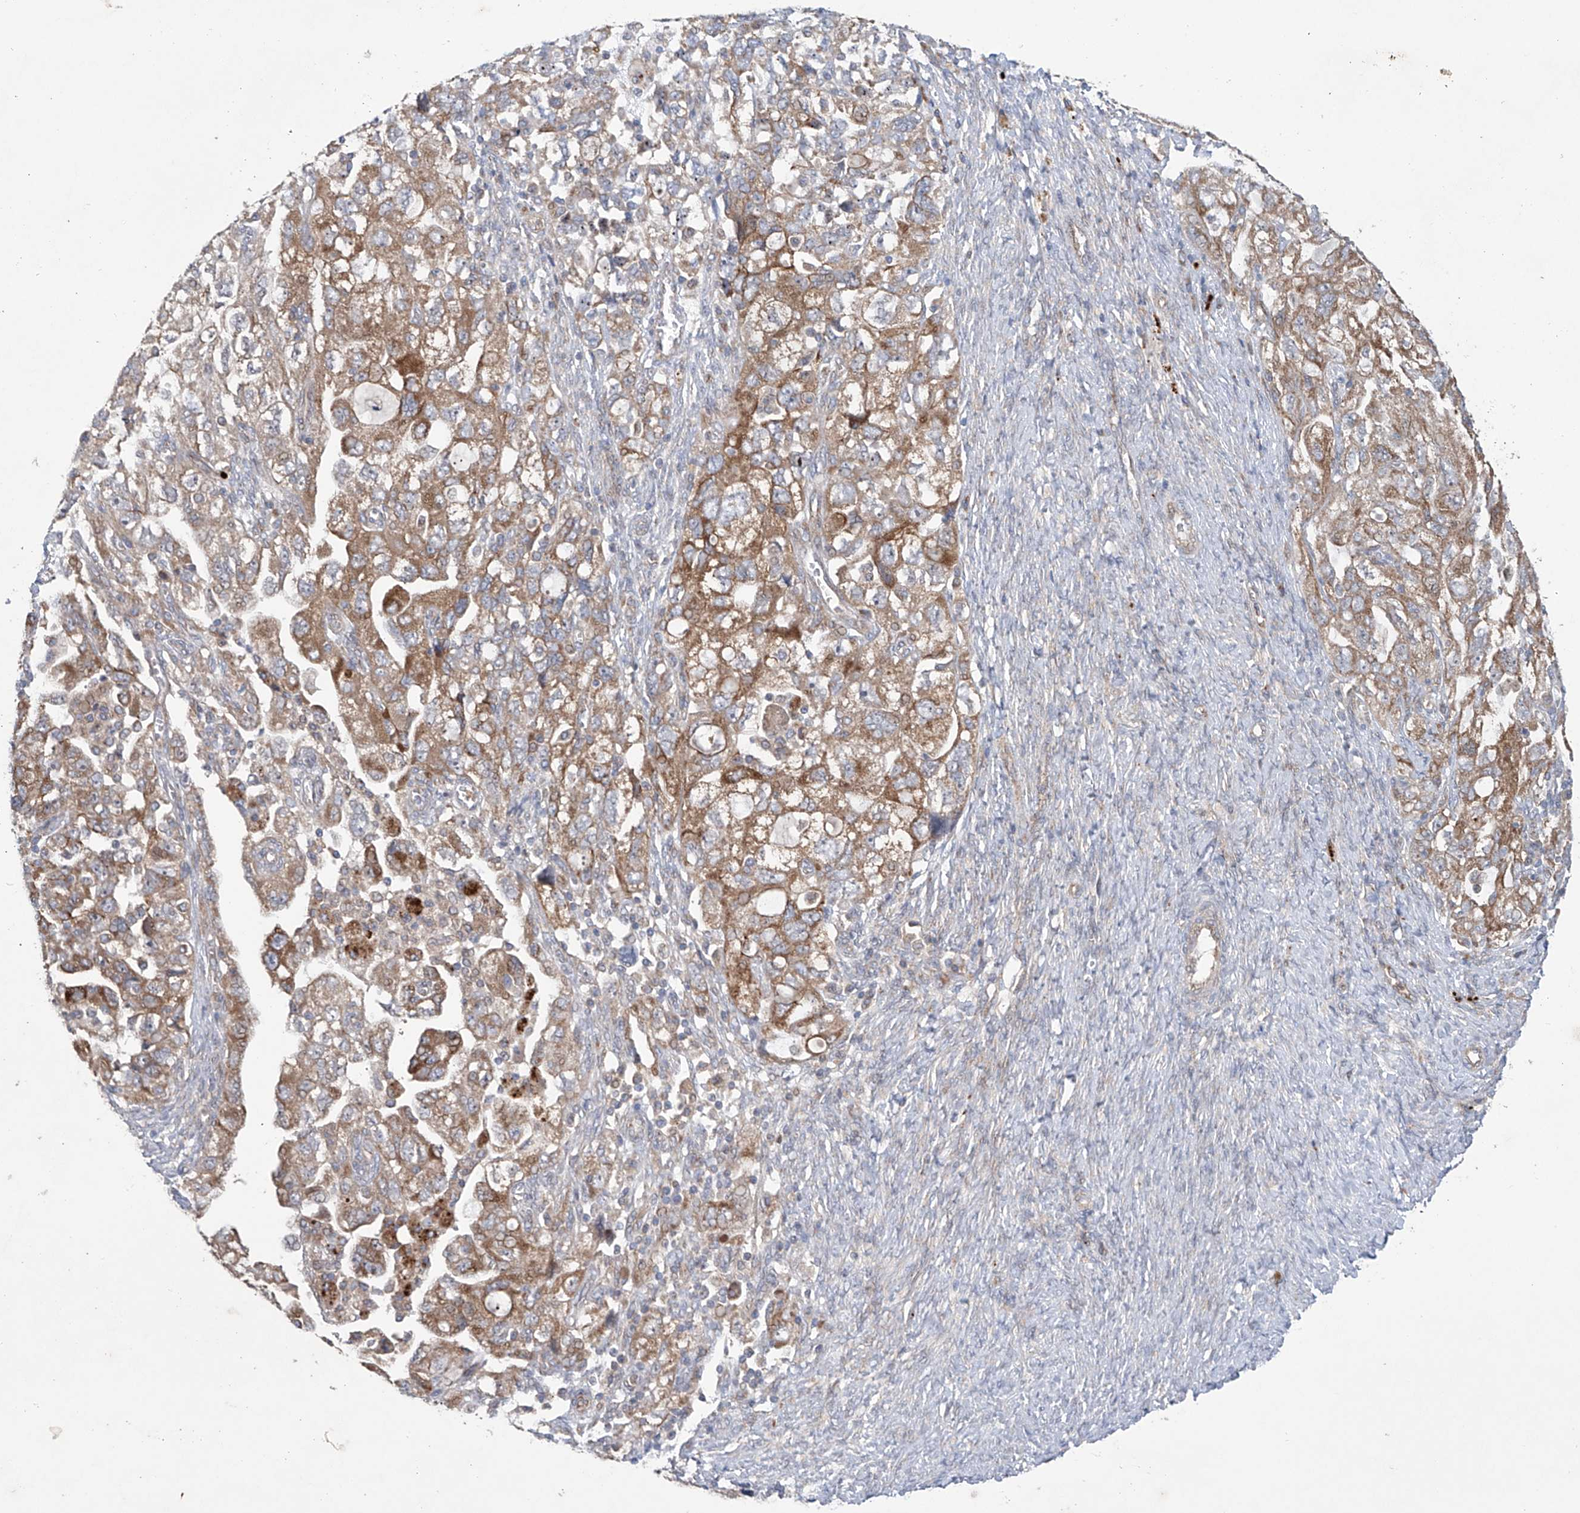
{"staining": {"intensity": "moderate", "quantity": ">75%", "location": "cytoplasmic/membranous"}, "tissue": "ovarian cancer", "cell_type": "Tumor cells", "image_type": "cancer", "snomed": [{"axis": "morphology", "description": "Carcinoma, NOS"}, {"axis": "morphology", "description": "Cystadenocarcinoma, serous, NOS"}, {"axis": "topography", "description": "Ovary"}], "caption": "Human ovarian serous cystadenocarcinoma stained with a brown dye demonstrates moderate cytoplasmic/membranous positive staining in about >75% of tumor cells.", "gene": "KLC4", "patient": {"sex": "female", "age": 69}}